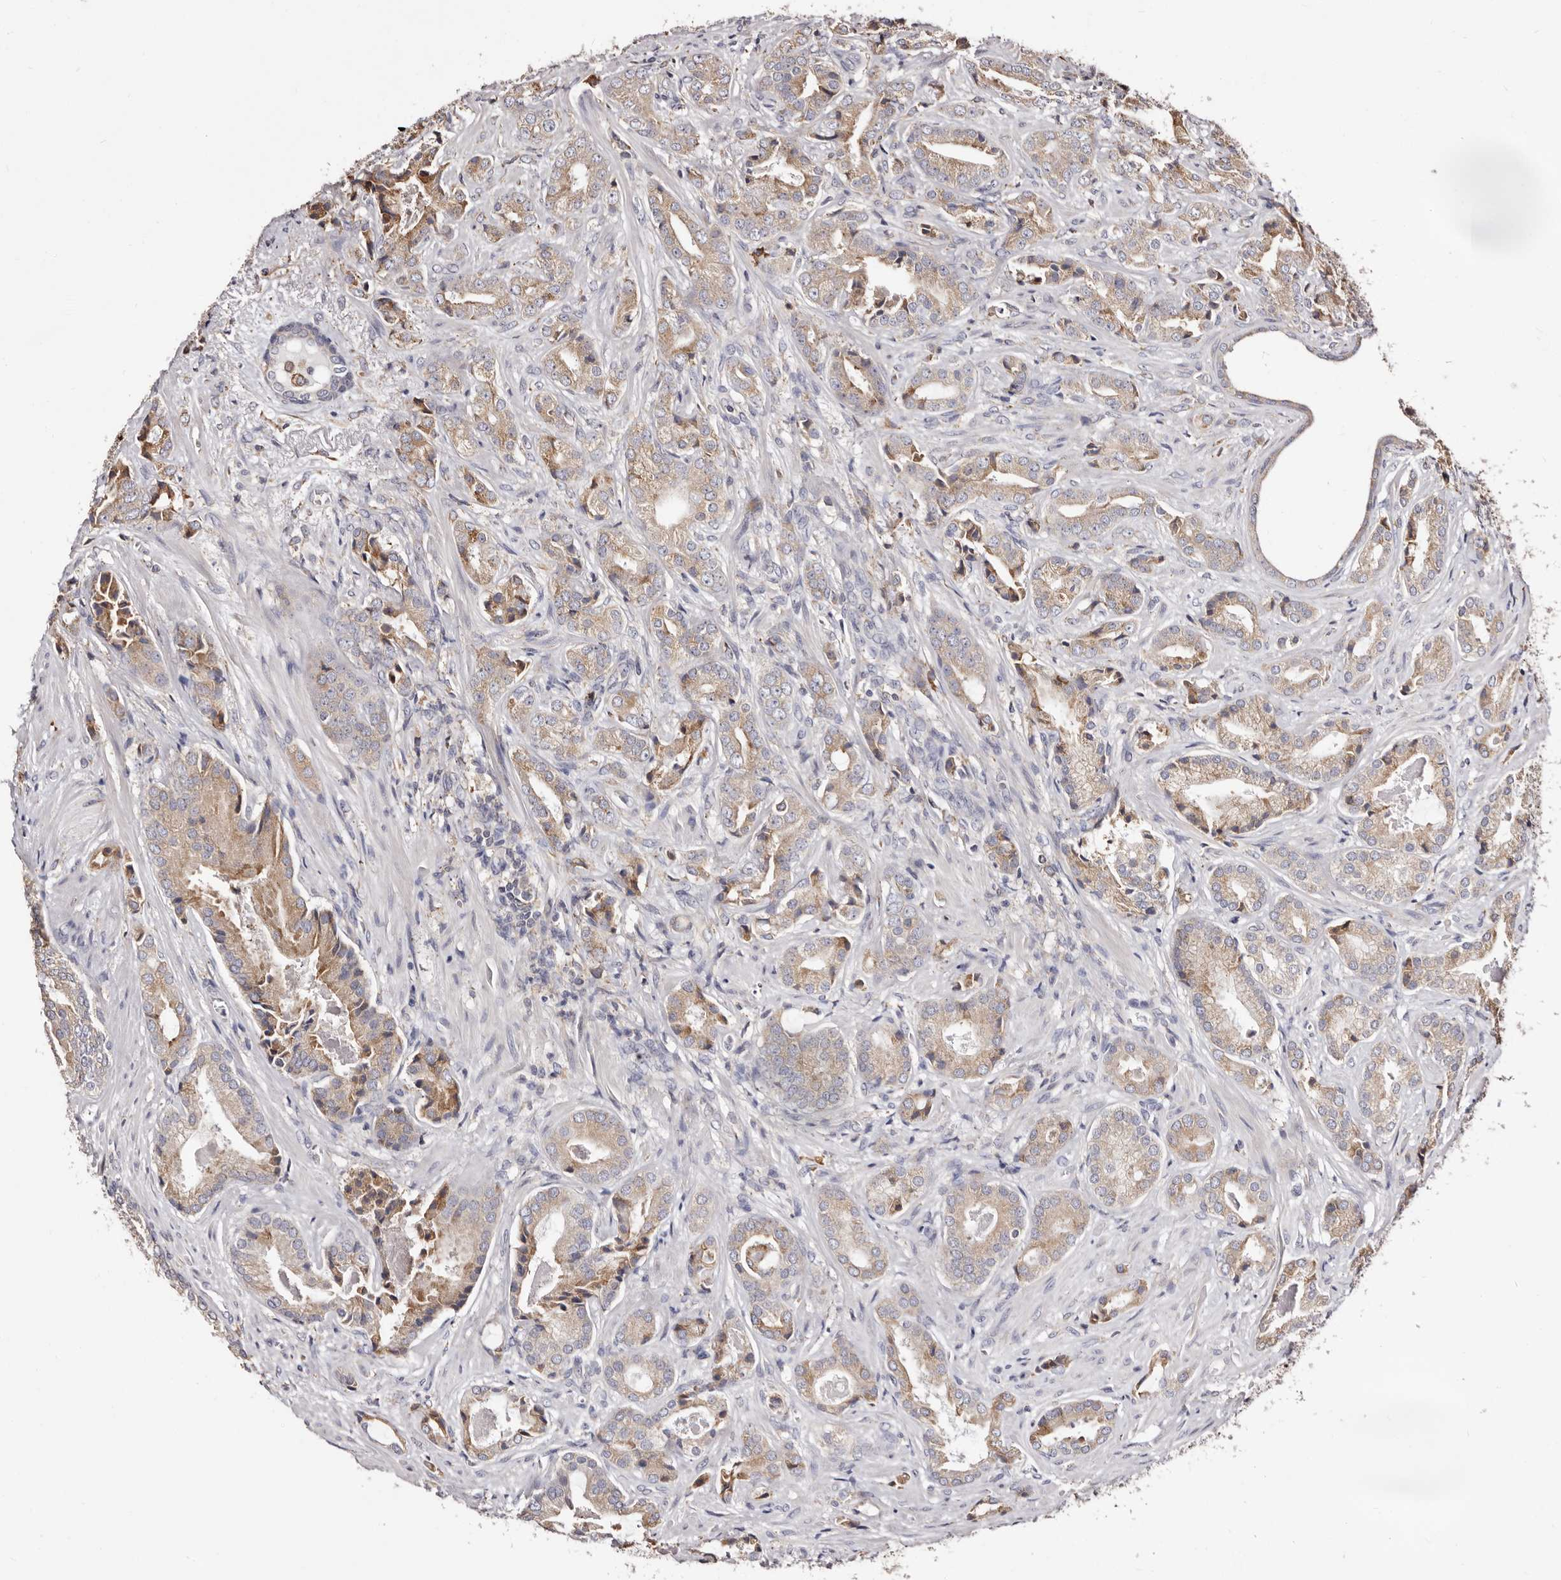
{"staining": {"intensity": "moderate", "quantity": ">75%", "location": "cytoplasmic/membranous"}, "tissue": "prostate cancer", "cell_type": "Tumor cells", "image_type": "cancer", "snomed": [{"axis": "morphology", "description": "Adenocarcinoma, High grade"}, {"axis": "topography", "description": "Prostate"}], "caption": "High-magnification brightfield microscopy of prostate cancer stained with DAB (brown) and counterstained with hematoxylin (blue). tumor cells exhibit moderate cytoplasmic/membranous staining is appreciated in about>75% of cells.", "gene": "ACBD6", "patient": {"sex": "male", "age": 73}}